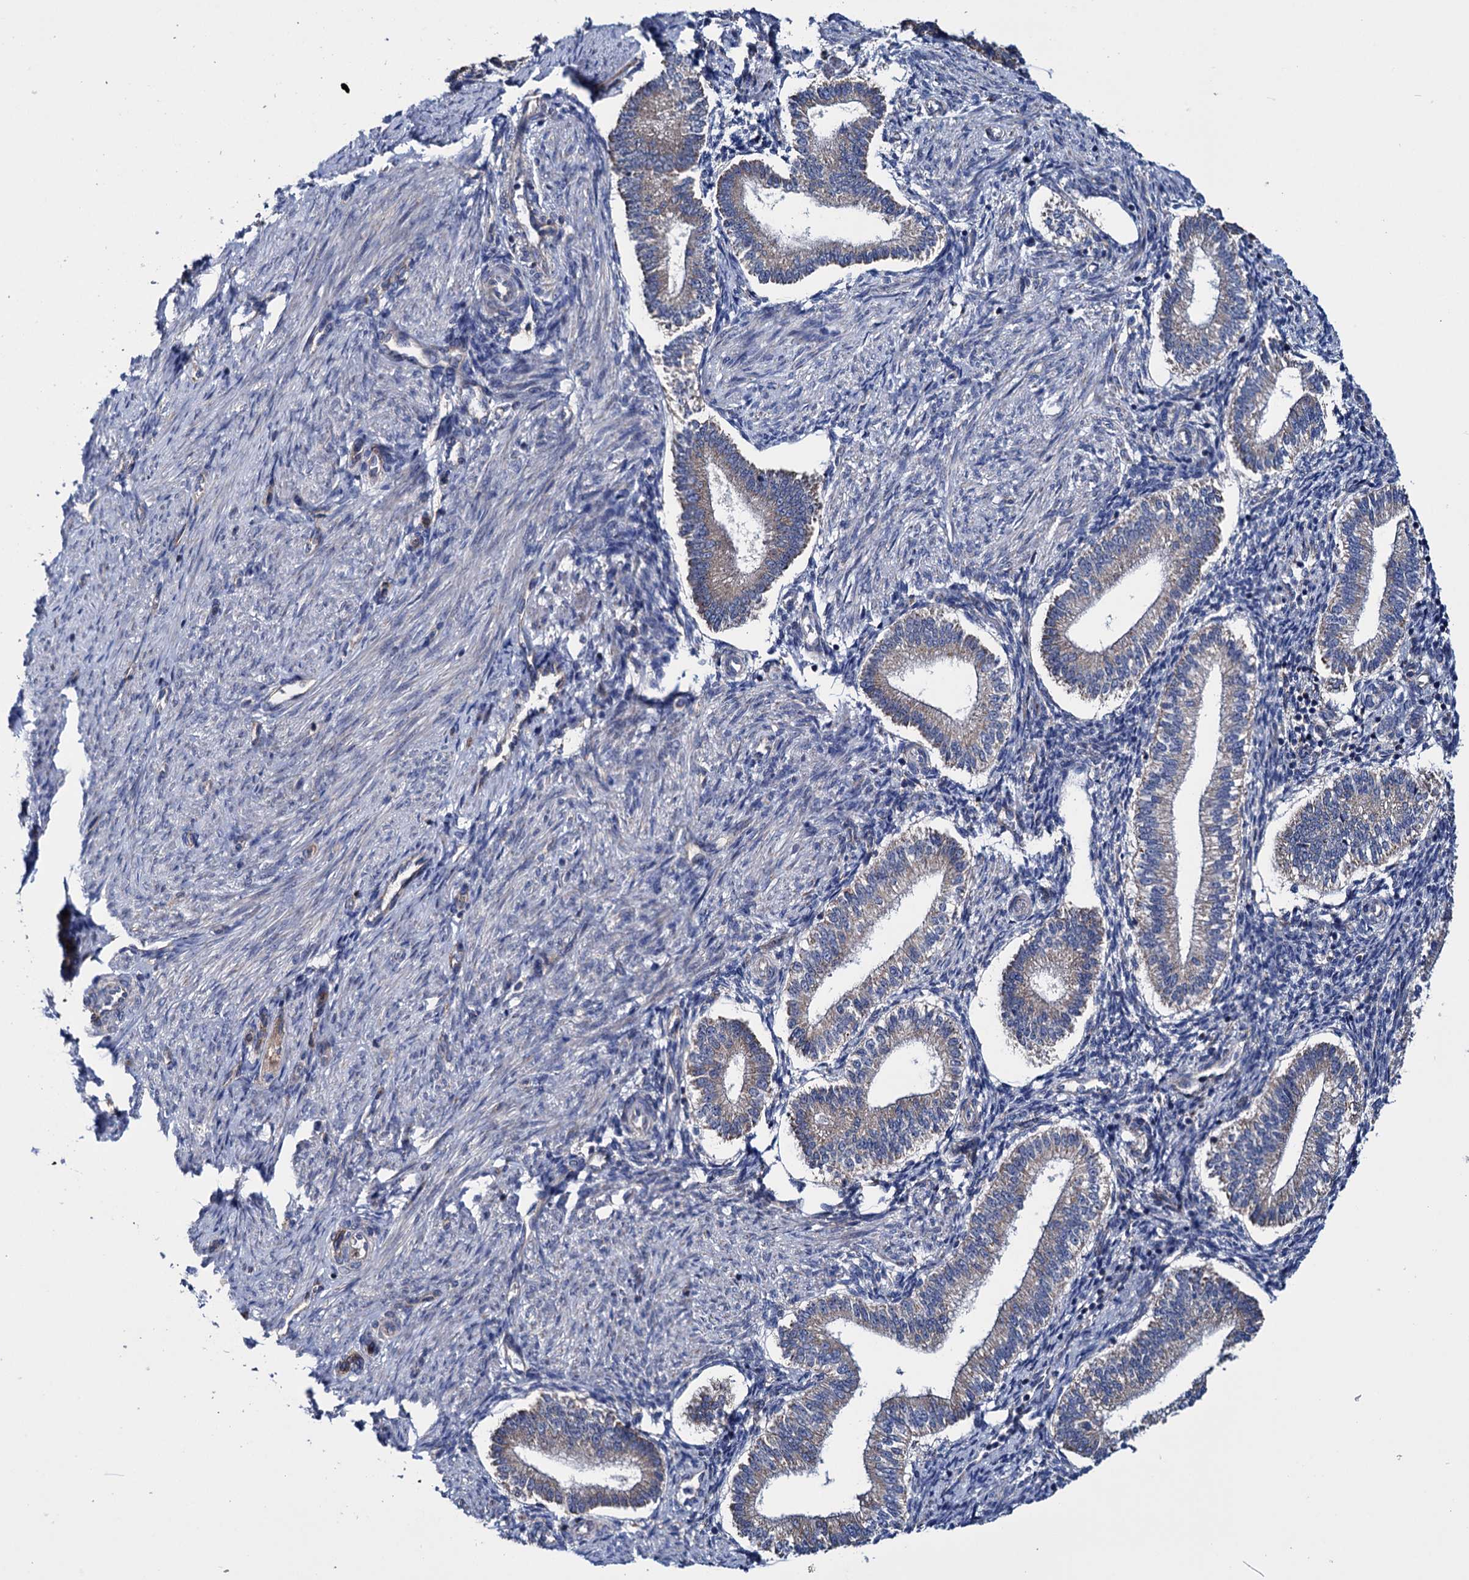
{"staining": {"intensity": "negative", "quantity": "none", "location": "none"}, "tissue": "endometrium", "cell_type": "Cells in endometrial stroma", "image_type": "normal", "snomed": [{"axis": "morphology", "description": "Normal tissue, NOS"}, {"axis": "topography", "description": "Endometrium"}], "caption": "Micrograph shows no protein expression in cells in endometrial stroma of benign endometrium. (DAB (3,3'-diaminobenzidine) immunohistochemistry (IHC) visualized using brightfield microscopy, high magnification).", "gene": "EYA4", "patient": {"sex": "female", "age": 24}}